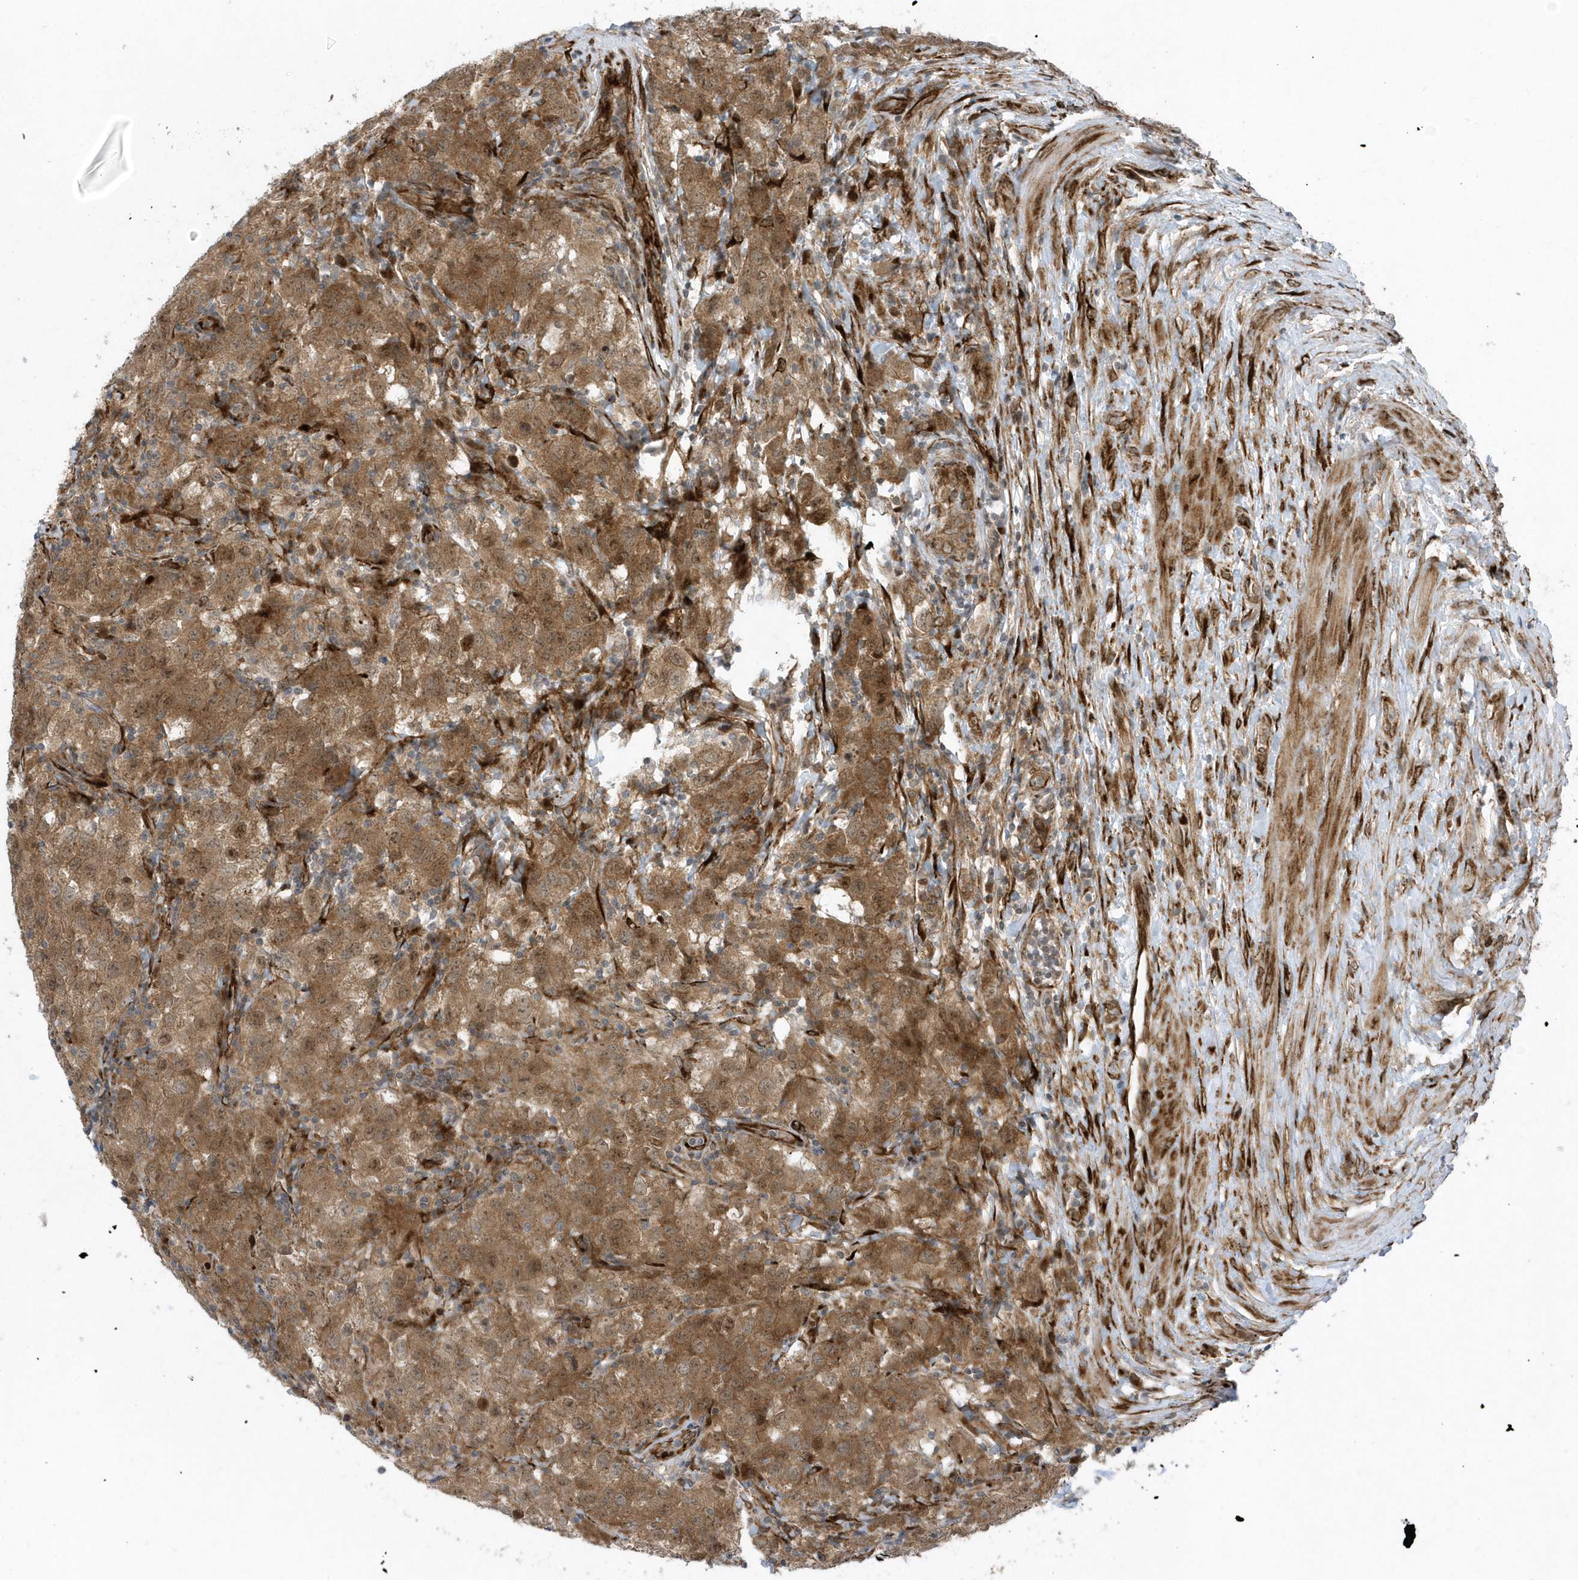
{"staining": {"intensity": "strong", "quantity": "25%-75%", "location": "cytoplasmic/membranous,nuclear"}, "tissue": "testis cancer", "cell_type": "Tumor cells", "image_type": "cancer", "snomed": [{"axis": "morphology", "description": "Seminoma, NOS"}, {"axis": "morphology", "description": "Carcinoma, Embryonal, NOS"}, {"axis": "topography", "description": "Testis"}], "caption": "About 25%-75% of tumor cells in human testis seminoma demonstrate strong cytoplasmic/membranous and nuclear protein staining as visualized by brown immunohistochemical staining.", "gene": "FAM98A", "patient": {"sex": "male", "age": 43}}